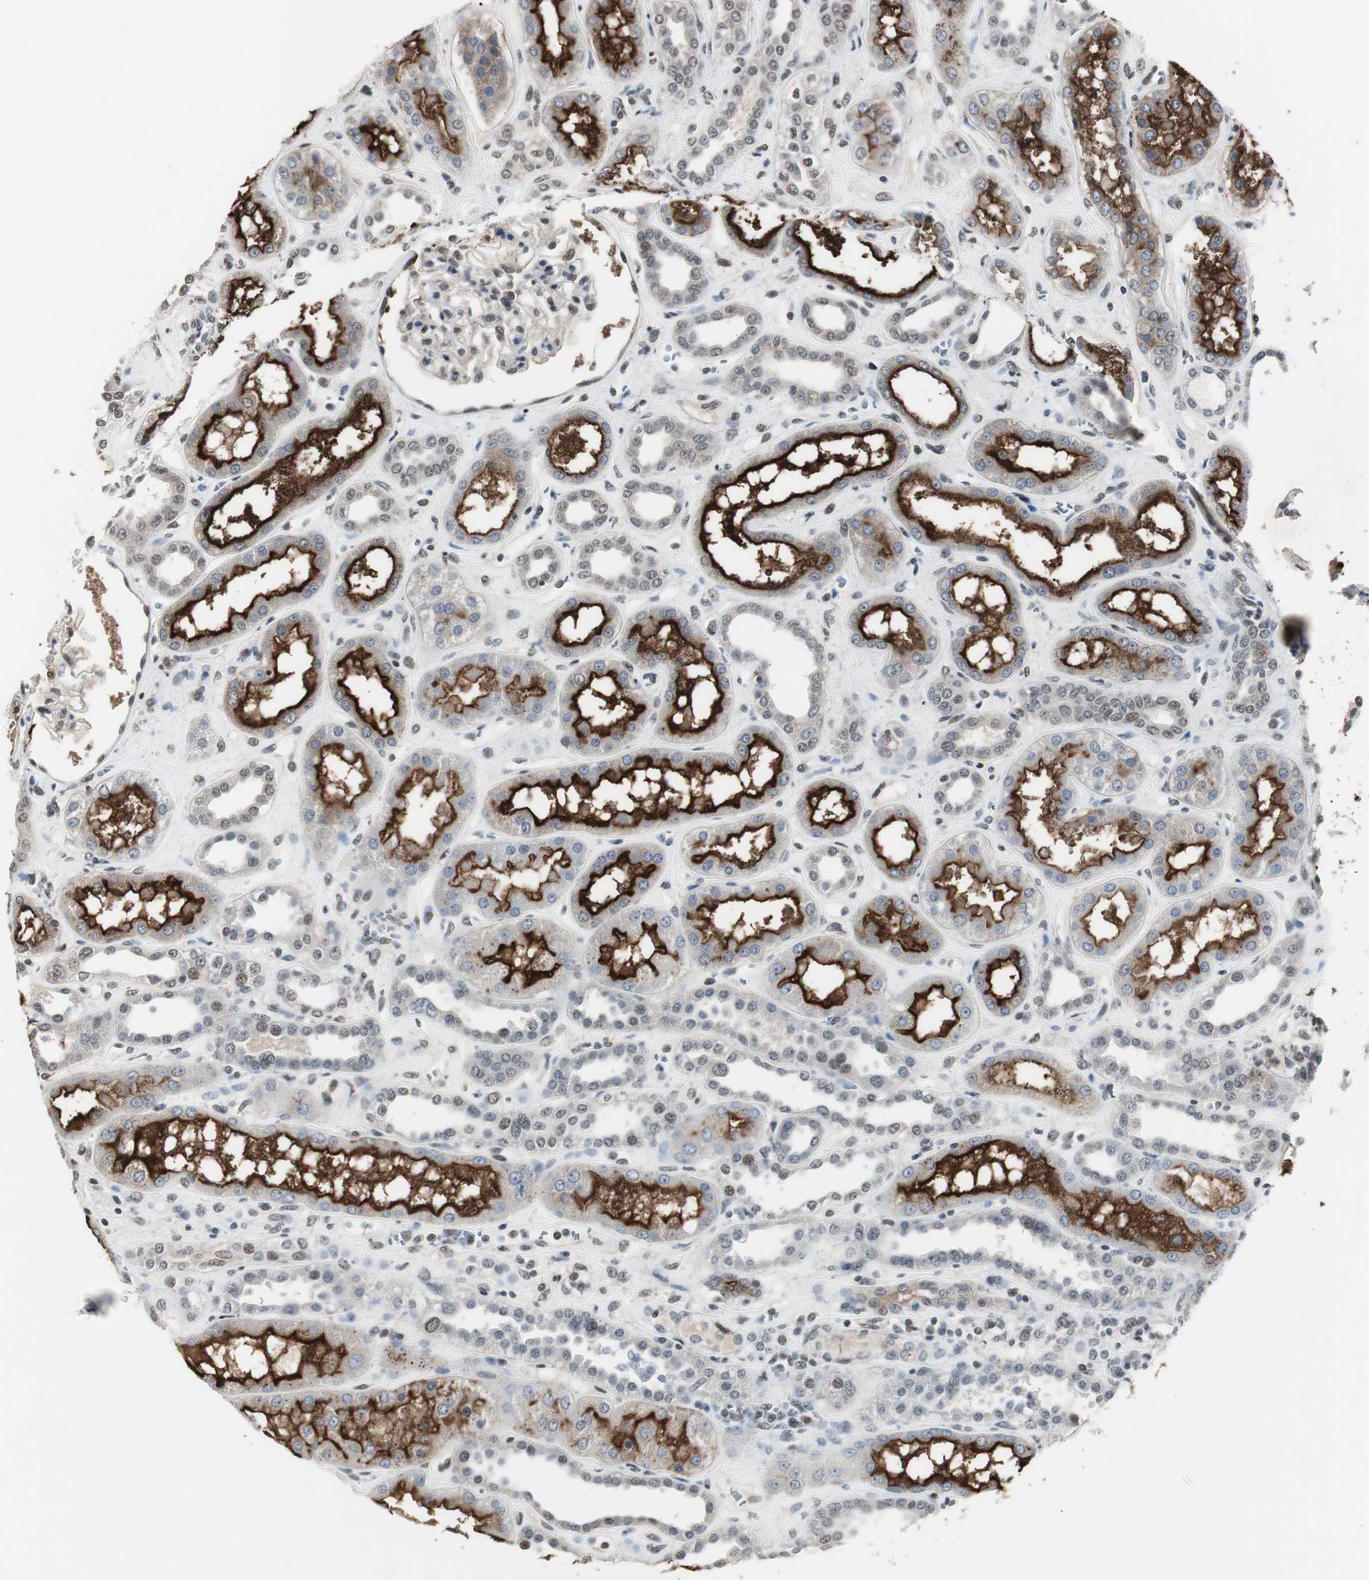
{"staining": {"intensity": "weak", "quantity": "<25%", "location": "nuclear"}, "tissue": "kidney", "cell_type": "Cells in glomeruli", "image_type": "normal", "snomed": [{"axis": "morphology", "description": "Normal tissue, NOS"}, {"axis": "topography", "description": "Kidney"}], "caption": "The photomicrograph exhibits no staining of cells in glomeruli in benign kidney. (DAB immunohistochemistry with hematoxylin counter stain).", "gene": "MKX", "patient": {"sex": "male", "age": 59}}